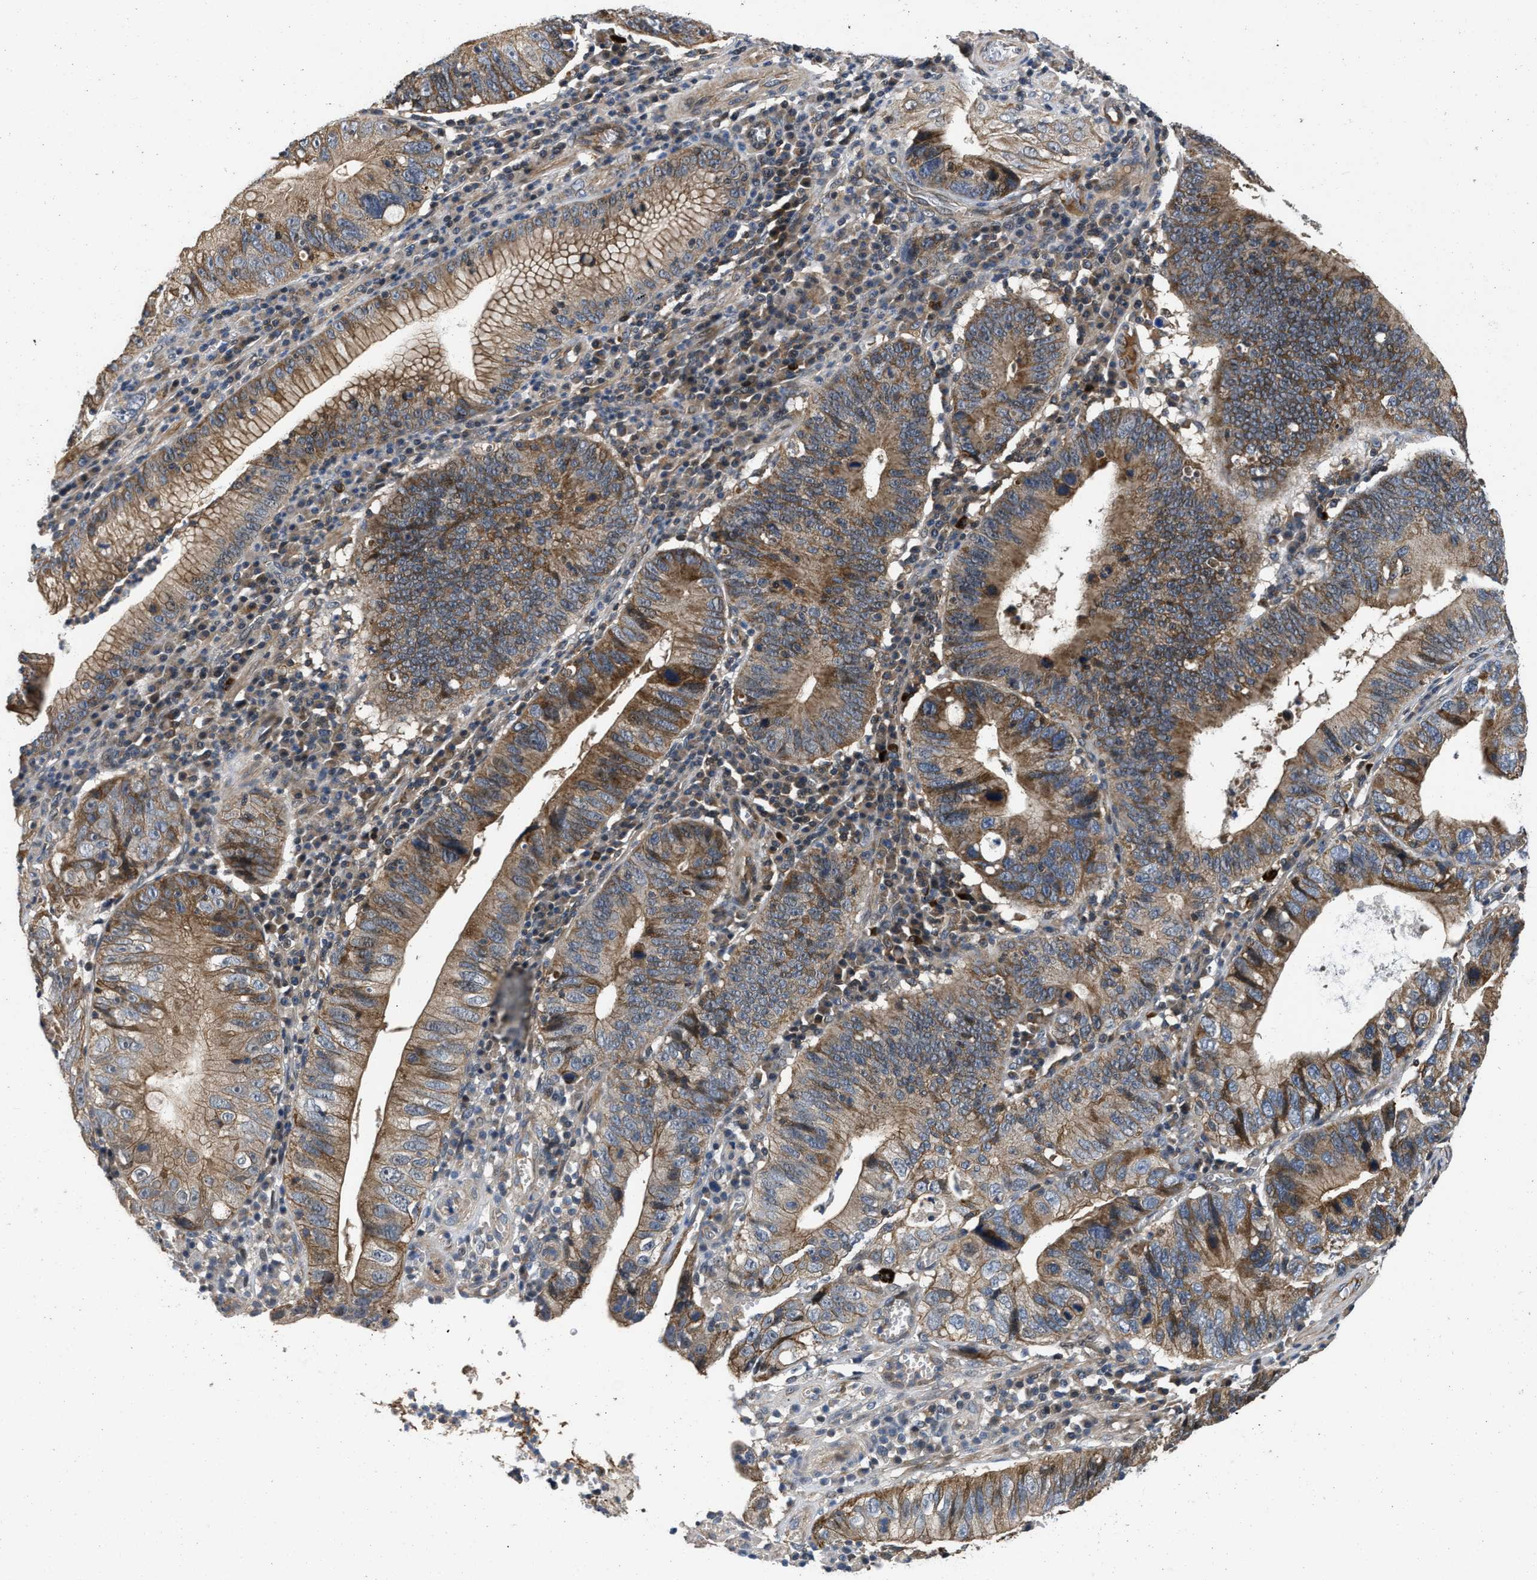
{"staining": {"intensity": "moderate", "quantity": ">75%", "location": "cytoplasmic/membranous"}, "tissue": "stomach cancer", "cell_type": "Tumor cells", "image_type": "cancer", "snomed": [{"axis": "morphology", "description": "Adenocarcinoma, NOS"}, {"axis": "topography", "description": "Stomach"}], "caption": "A histopathology image of human stomach adenocarcinoma stained for a protein reveals moderate cytoplasmic/membranous brown staining in tumor cells.", "gene": "PRDM14", "patient": {"sex": "male", "age": 59}}